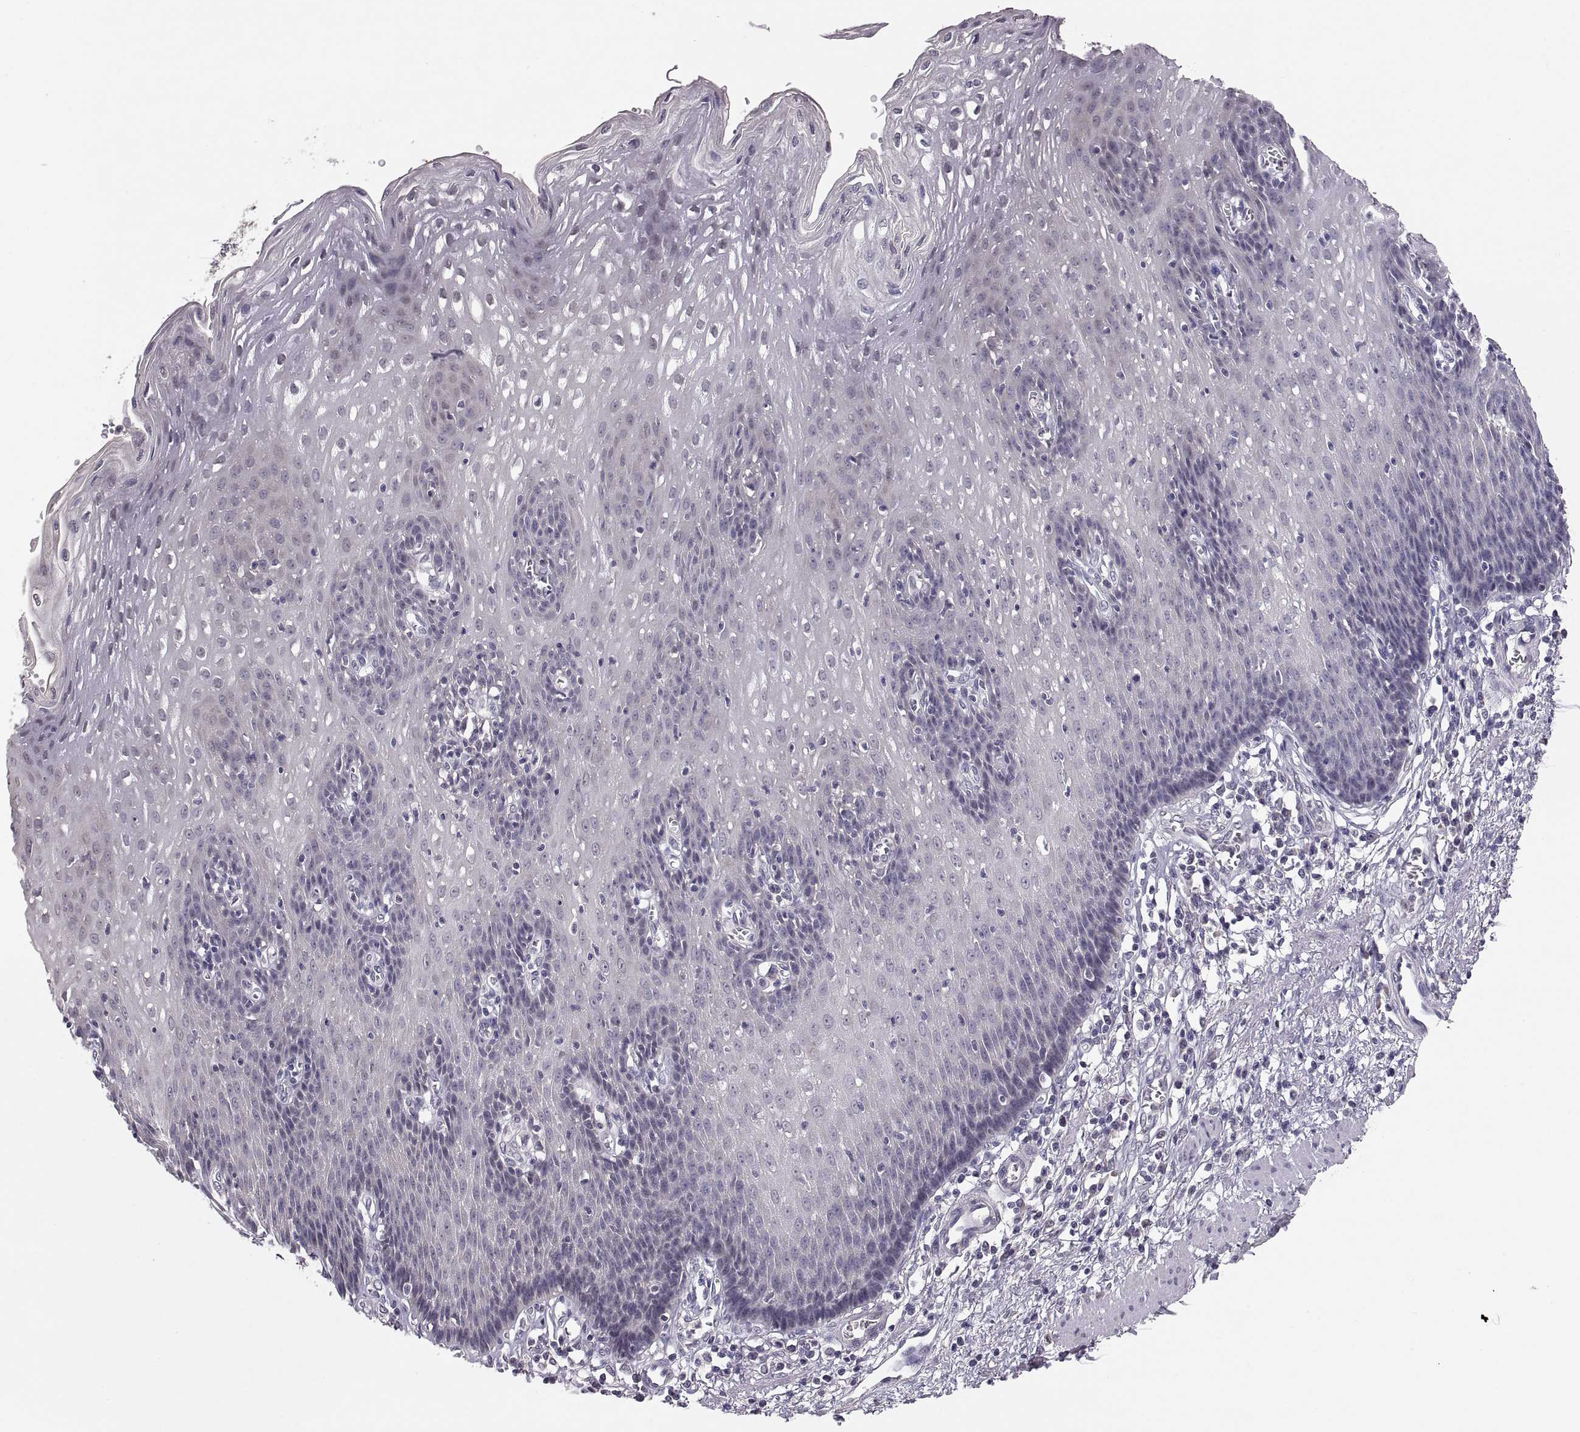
{"staining": {"intensity": "negative", "quantity": "none", "location": "none"}, "tissue": "esophagus", "cell_type": "Squamous epithelial cells", "image_type": "normal", "snomed": [{"axis": "morphology", "description": "Normal tissue, NOS"}, {"axis": "topography", "description": "Esophagus"}], "caption": "This is an IHC photomicrograph of benign esophagus. There is no staining in squamous epithelial cells.", "gene": "PAX2", "patient": {"sex": "male", "age": 57}}